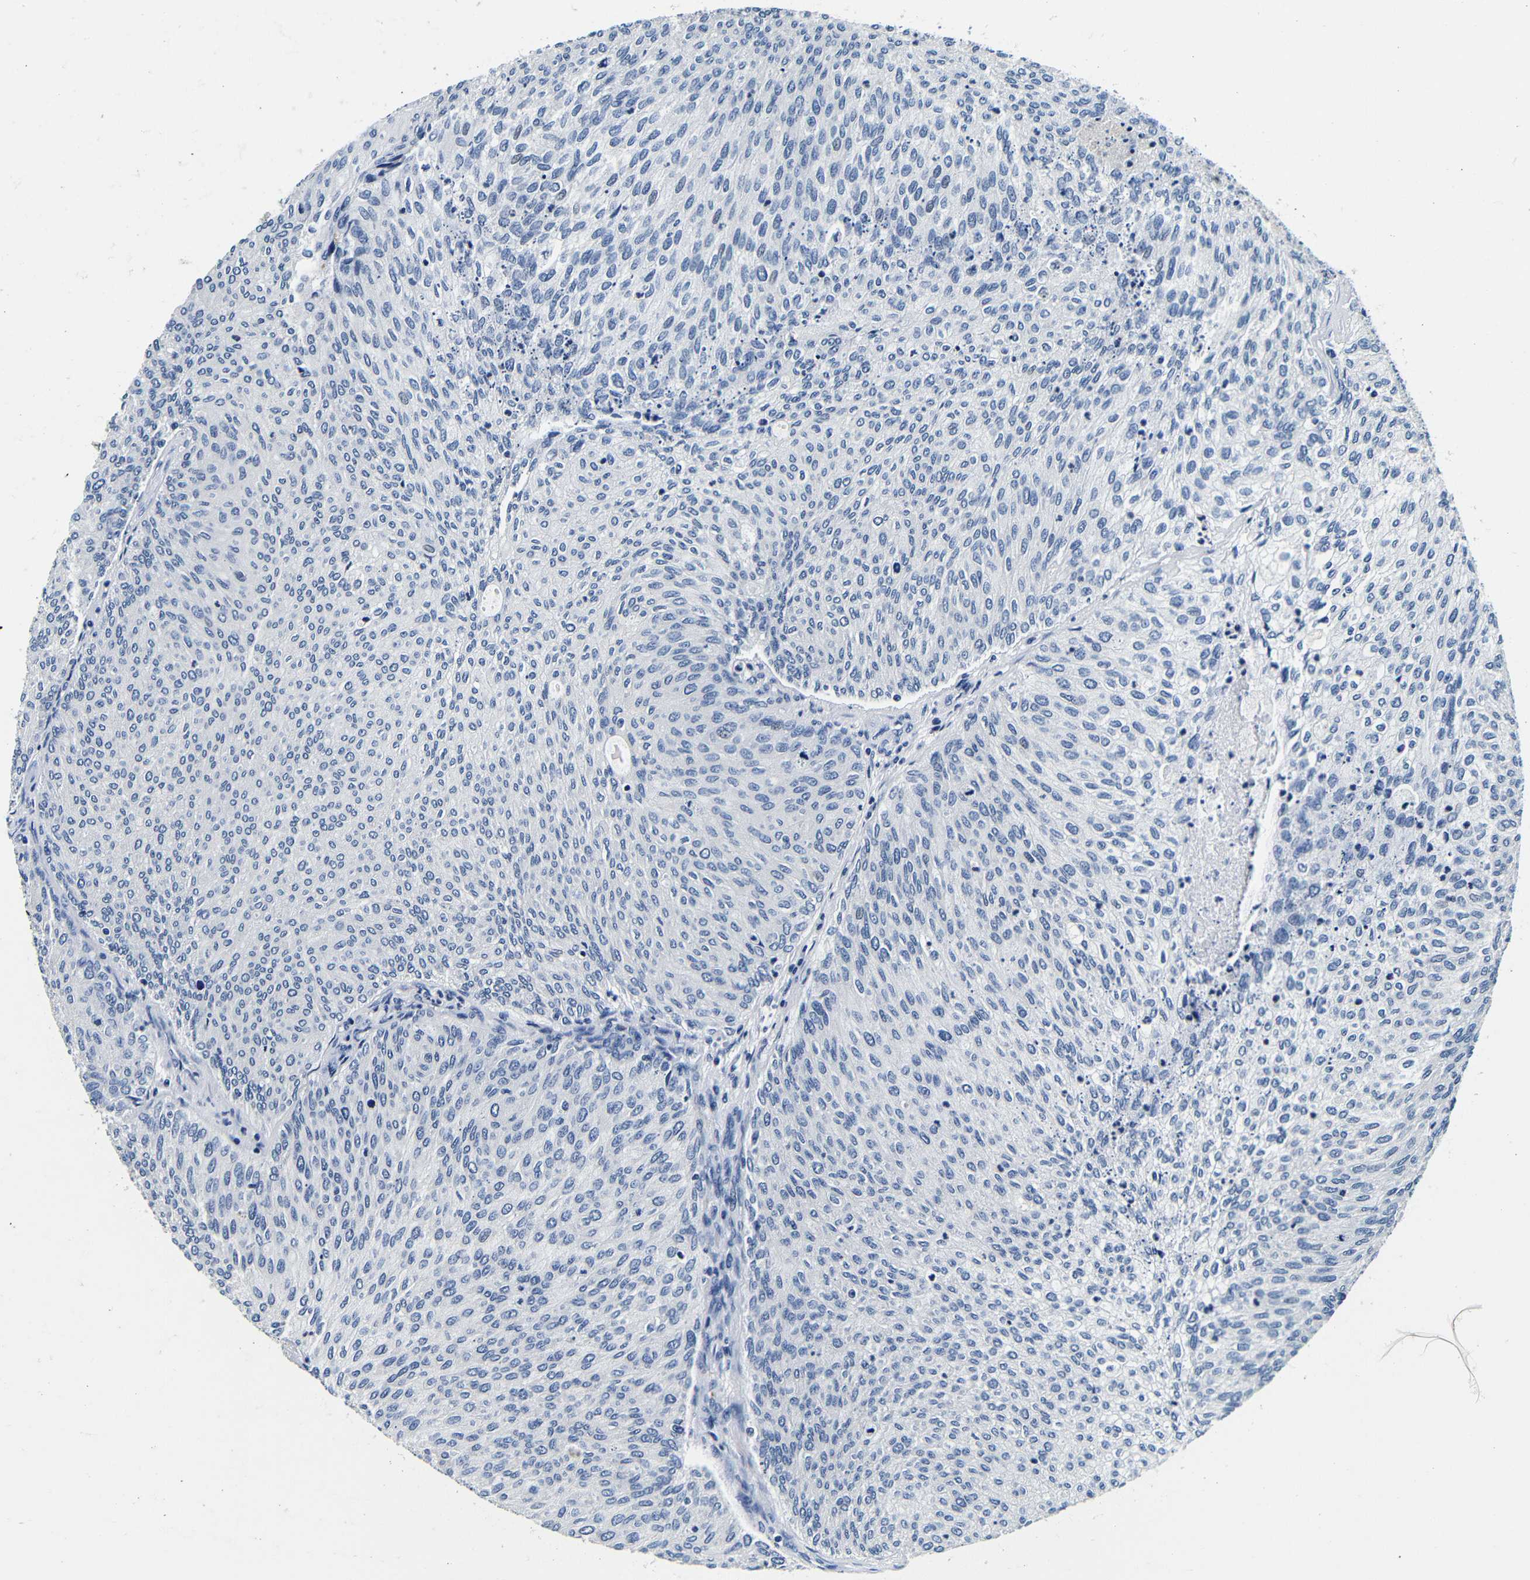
{"staining": {"intensity": "negative", "quantity": "none", "location": "none"}, "tissue": "urothelial cancer", "cell_type": "Tumor cells", "image_type": "cancer", "snomed": [{"axis": "morphology", "description": "Urothelial carcinoma, Low grade"}, {"axis": "topography", "description": "Urinary bladder"}], "caption": "Urothelial carcinoma (low-grade) was stained to show a protein in brown. There is no significant expression in tumor cells.", "gene": "GP1BA", "patient": {"sex": "female", "age": 79}}